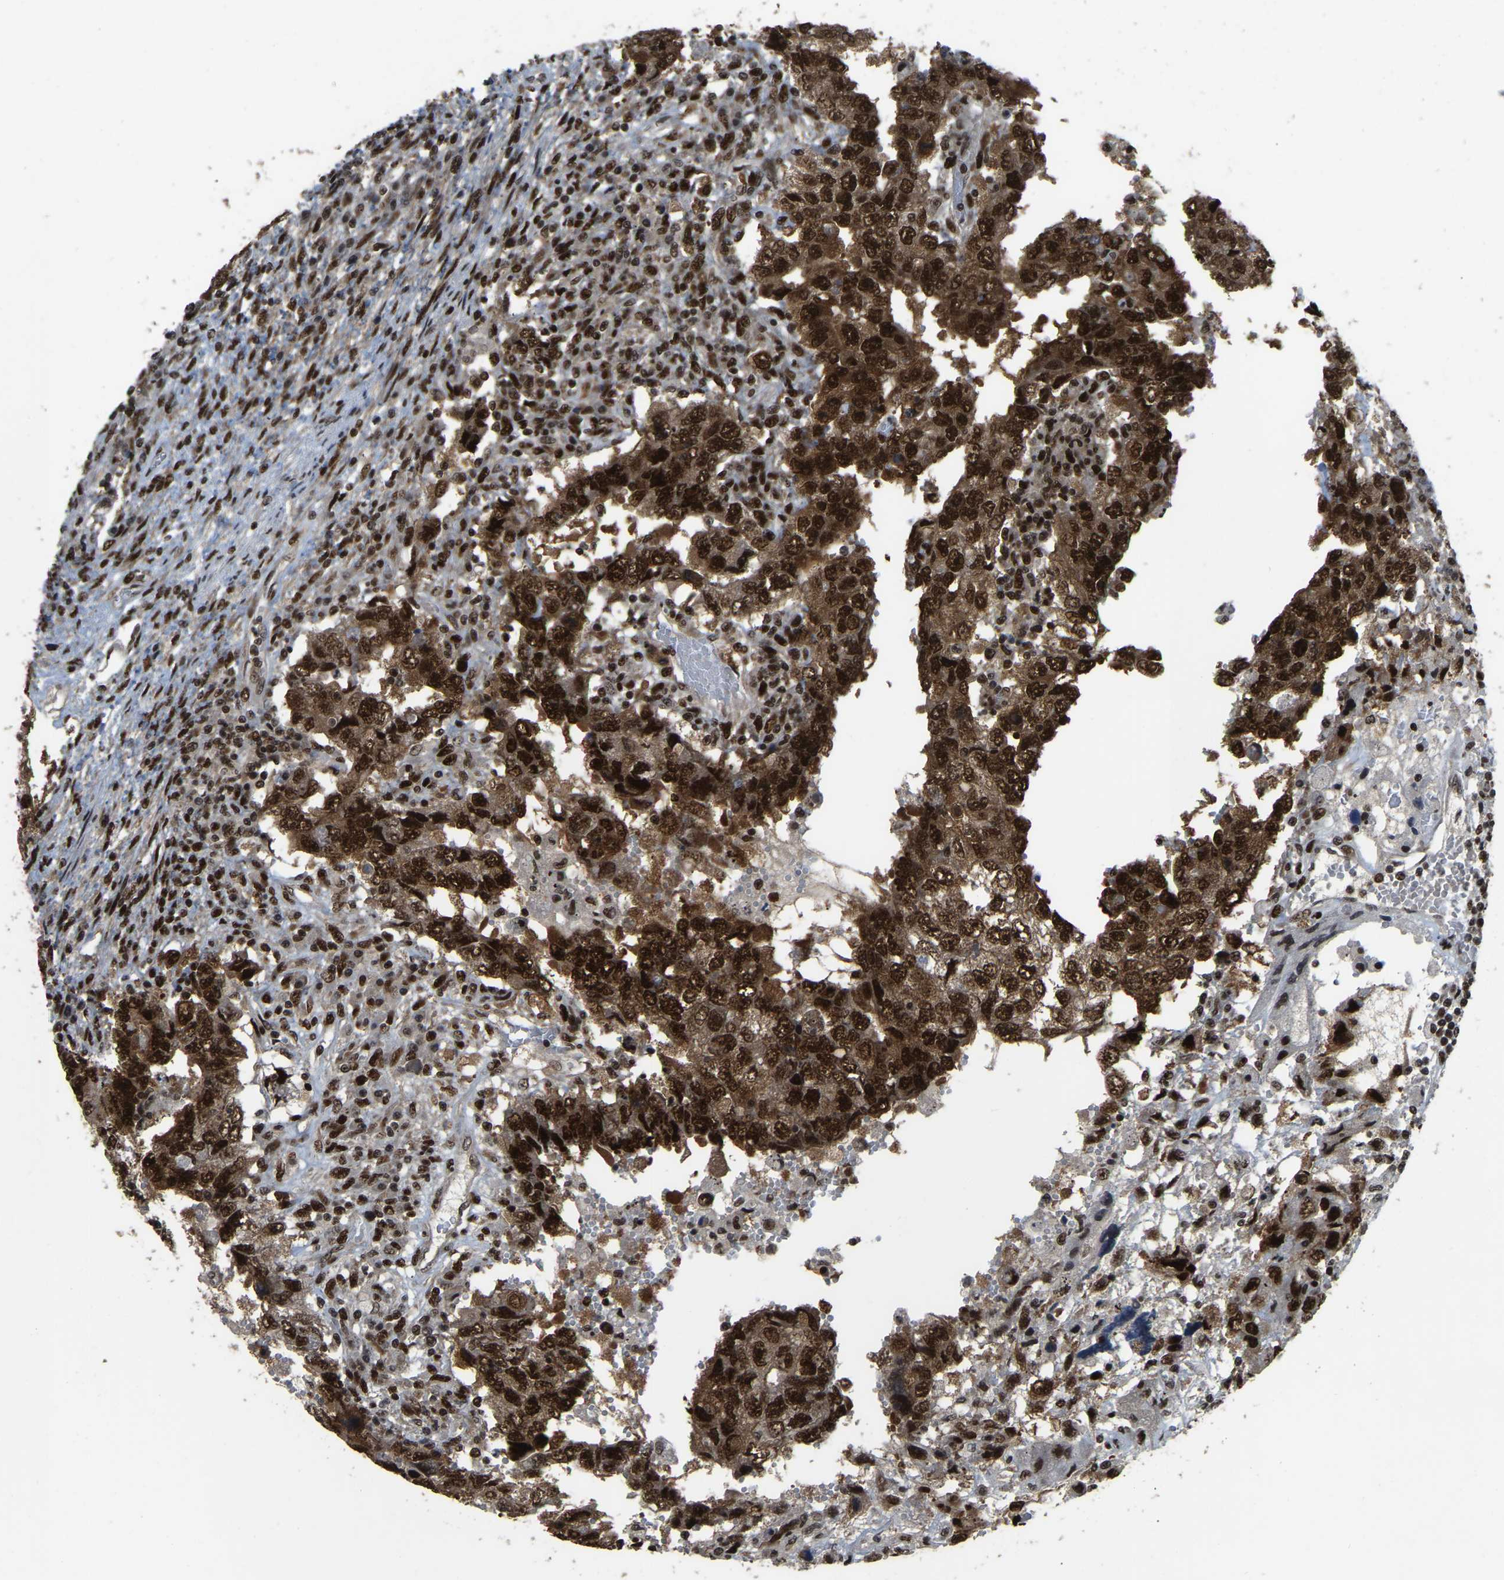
{"staining": {"intensity": "strong", "quantity": ">75%", "location": "nuclear"}, "tissue": "testis cancer", "cell_type": "Tumor cells", "image_type": "cancer", "snomed": [{"axis": "morphology", "description": "Carcinoma, Embryonal, NOS"}, {"axis": "topography", "description": "Testis"}], "caption": "Brown immunohistochemical staining in human testis cancer (embryonal carcinoma) displays strong nuclear expression in approximately >75% of tumor cells.", "gene": "TBL1XR1", "patient": {"sex": "male", "age": 26}}